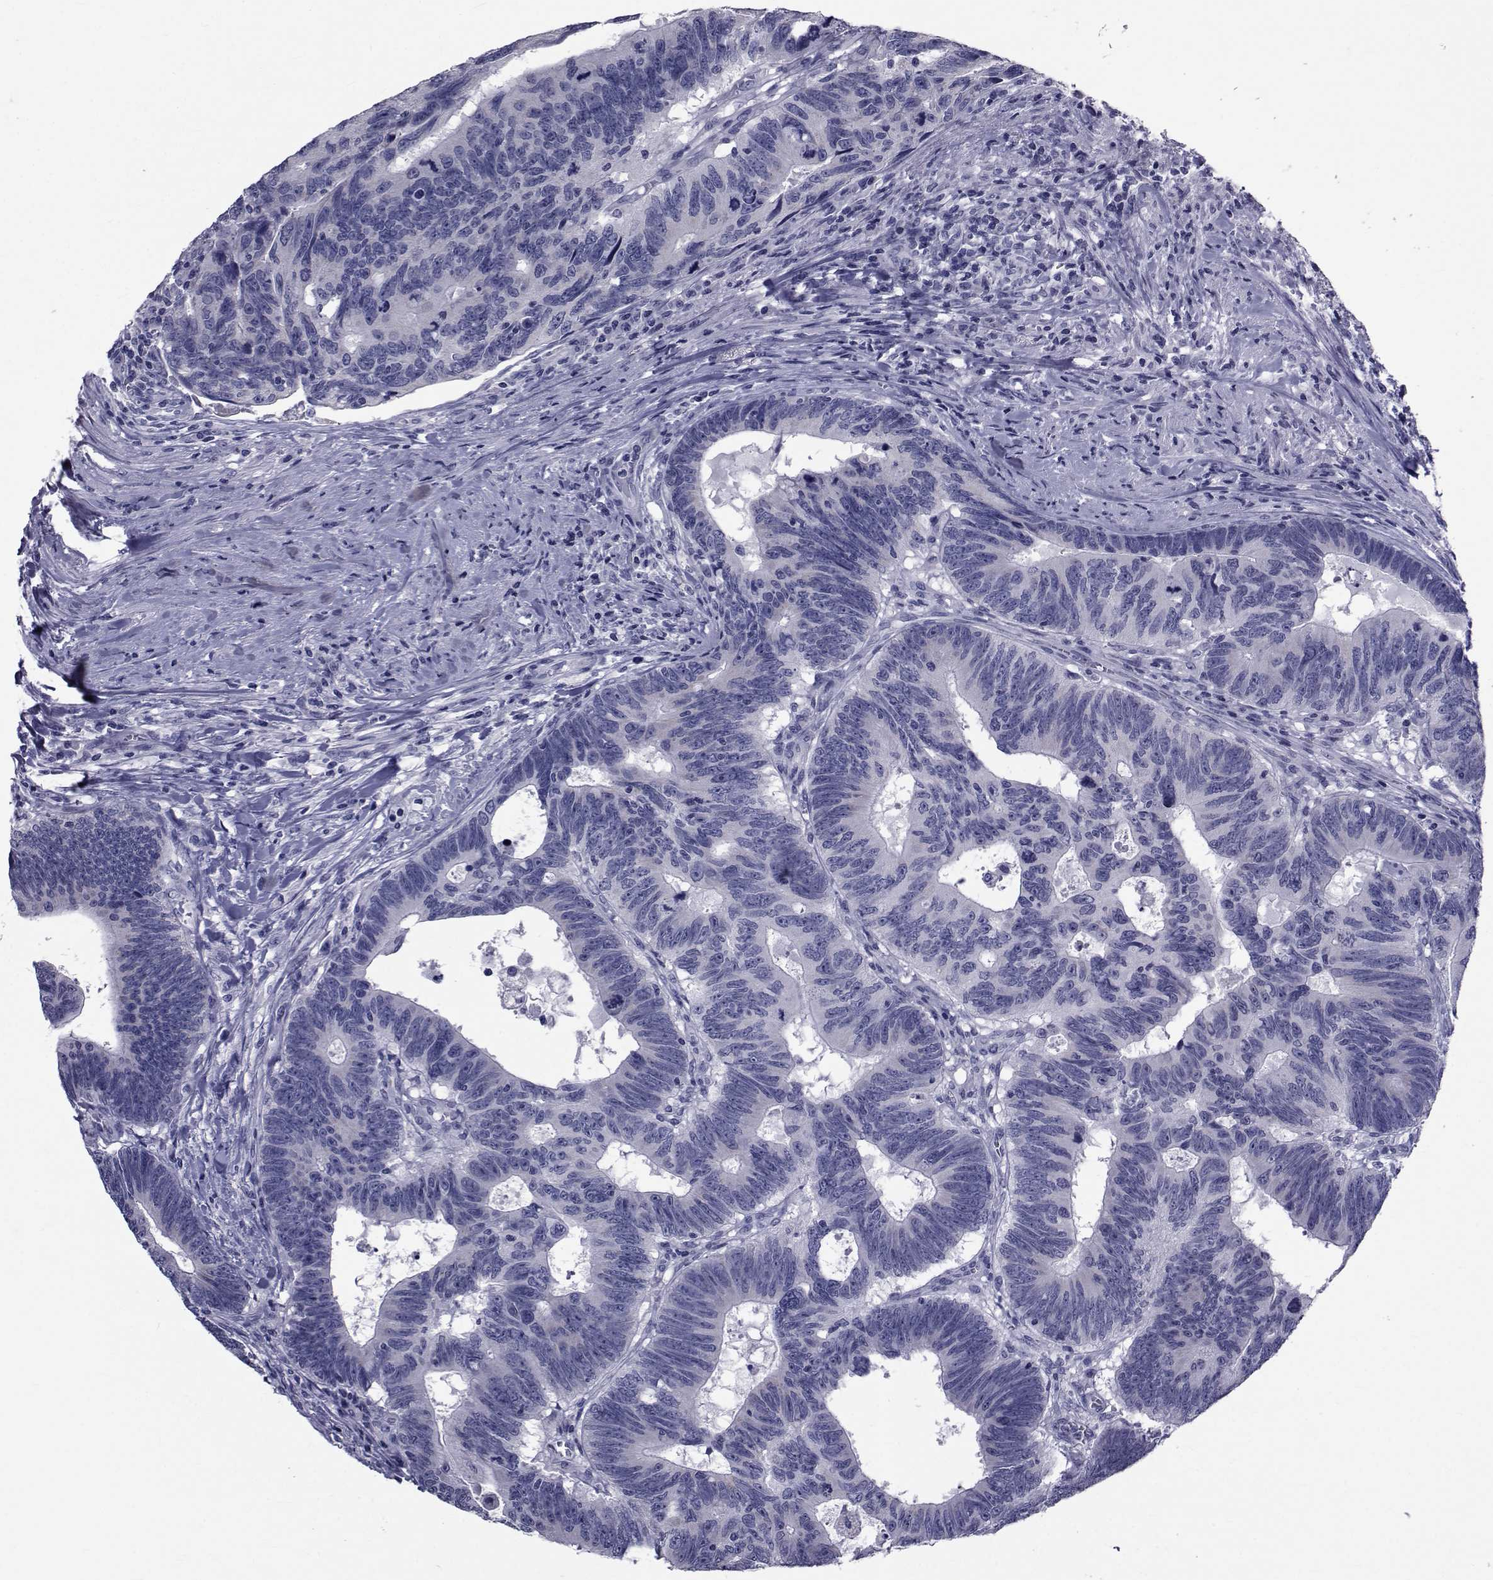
{"staining": {"intensity": "negative", "quantity": "none", "location": "none"}, "tissue": "colorectal cancer", "cell_type": "Tumor cells", "image_type": "cancer", "snomed": [{"axis": "morphology", "description": "Adenocarcinoma, NOS"}, {"axis": "topography", "description": "Colon"}], "caption": "High power microscopy photomicrograph of an immunohistochemistry (IHC) histopathology image of colorectal adenocarcinoma, revealing no significant positivity in tumor cells.", "gene": "GKAP1", "patient": {"sex": "female", "age": 77}}